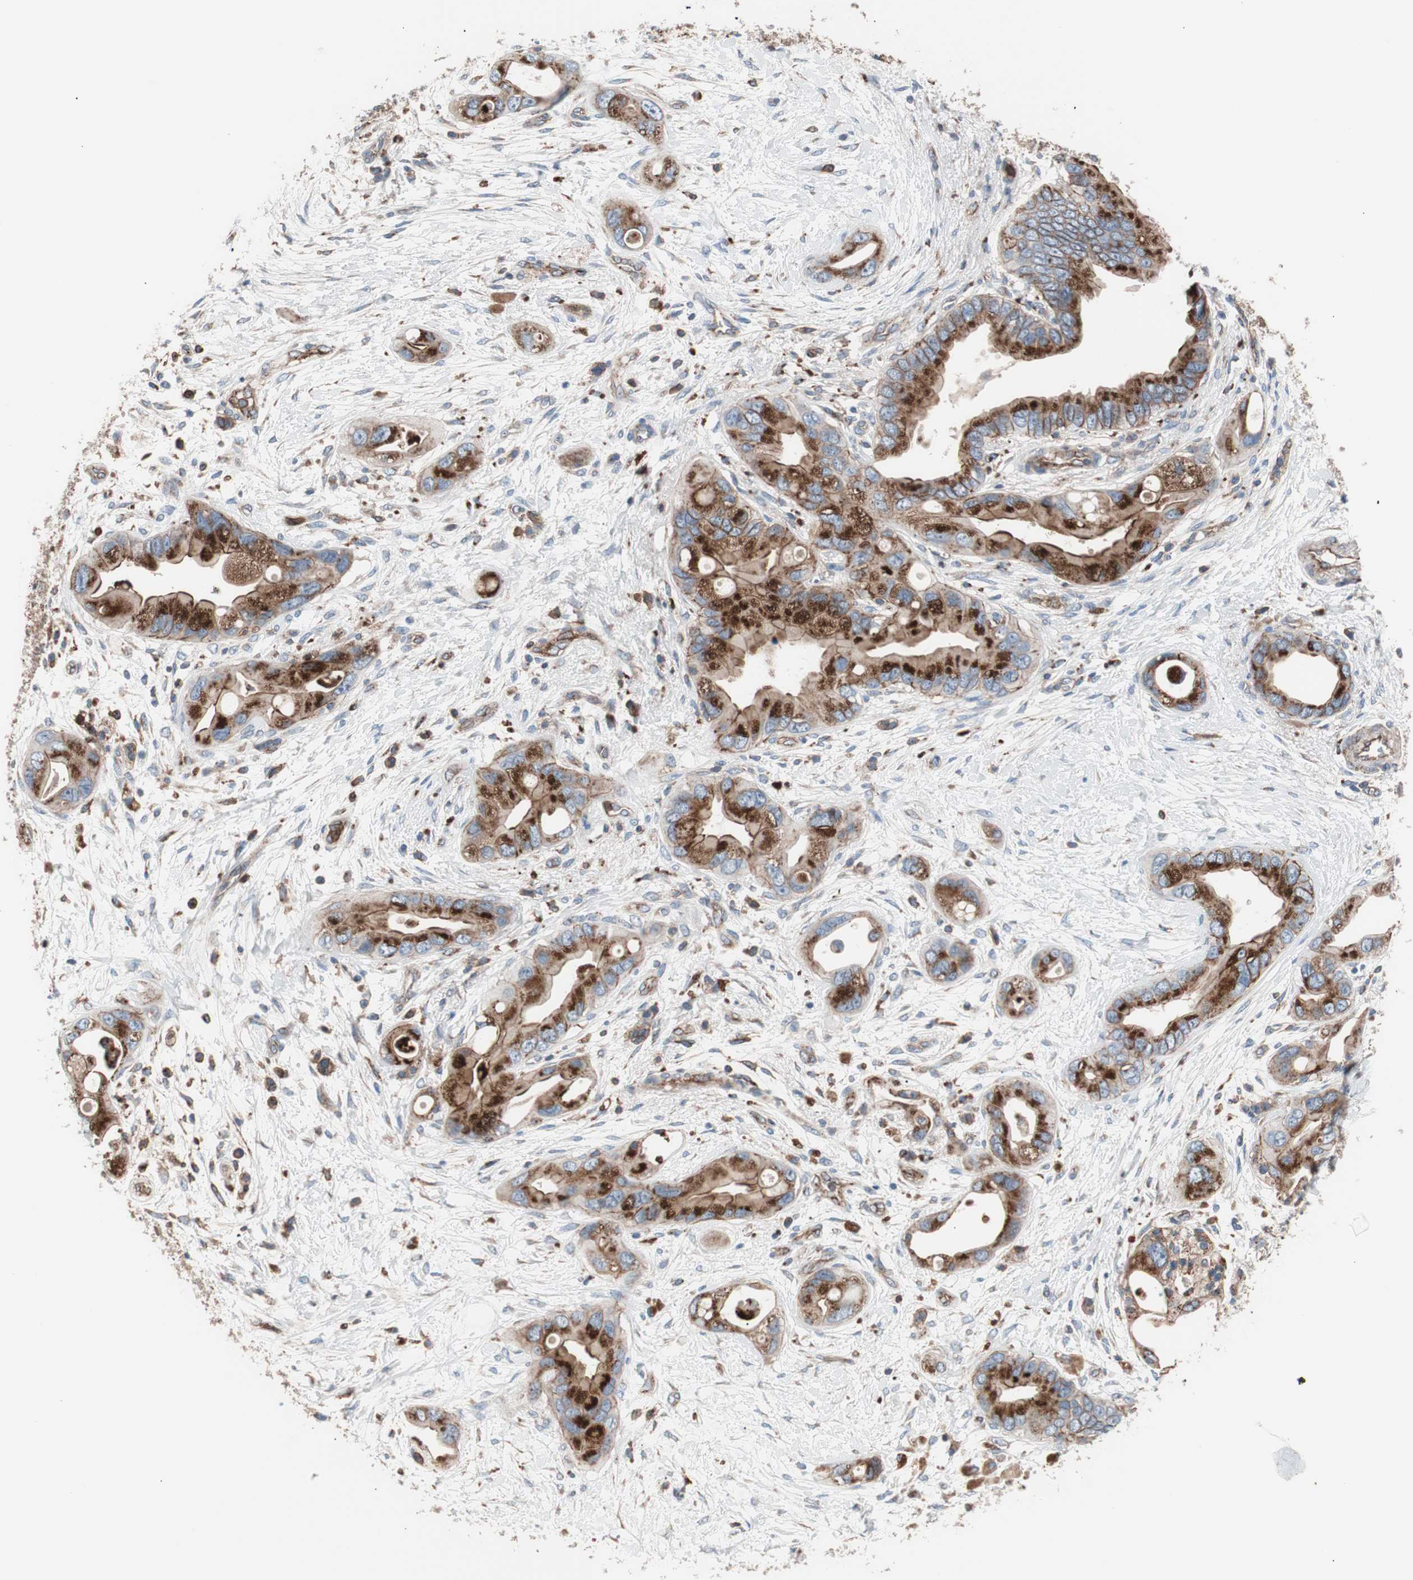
{"staining": {"intensity": "strong", "quantity": ">75%", "location": "cytoplasmic/membranous"}, "tissue": "pancreatic cancer", "cell_type": "Tumor cells", "image_type": "cancer", "snomed": [{"axis": "morphology", "description": "Adenocarcinoma, NOS"}, {"axis": "topography", "description": "Pancreas"}], "caption": "Pancreatic cancer (adenocarcinoma) stained with a protein marker reveals strong staining in tumor cells.", "gene": "FLOT2", "patient": {"sex": "female", "age": 77}}